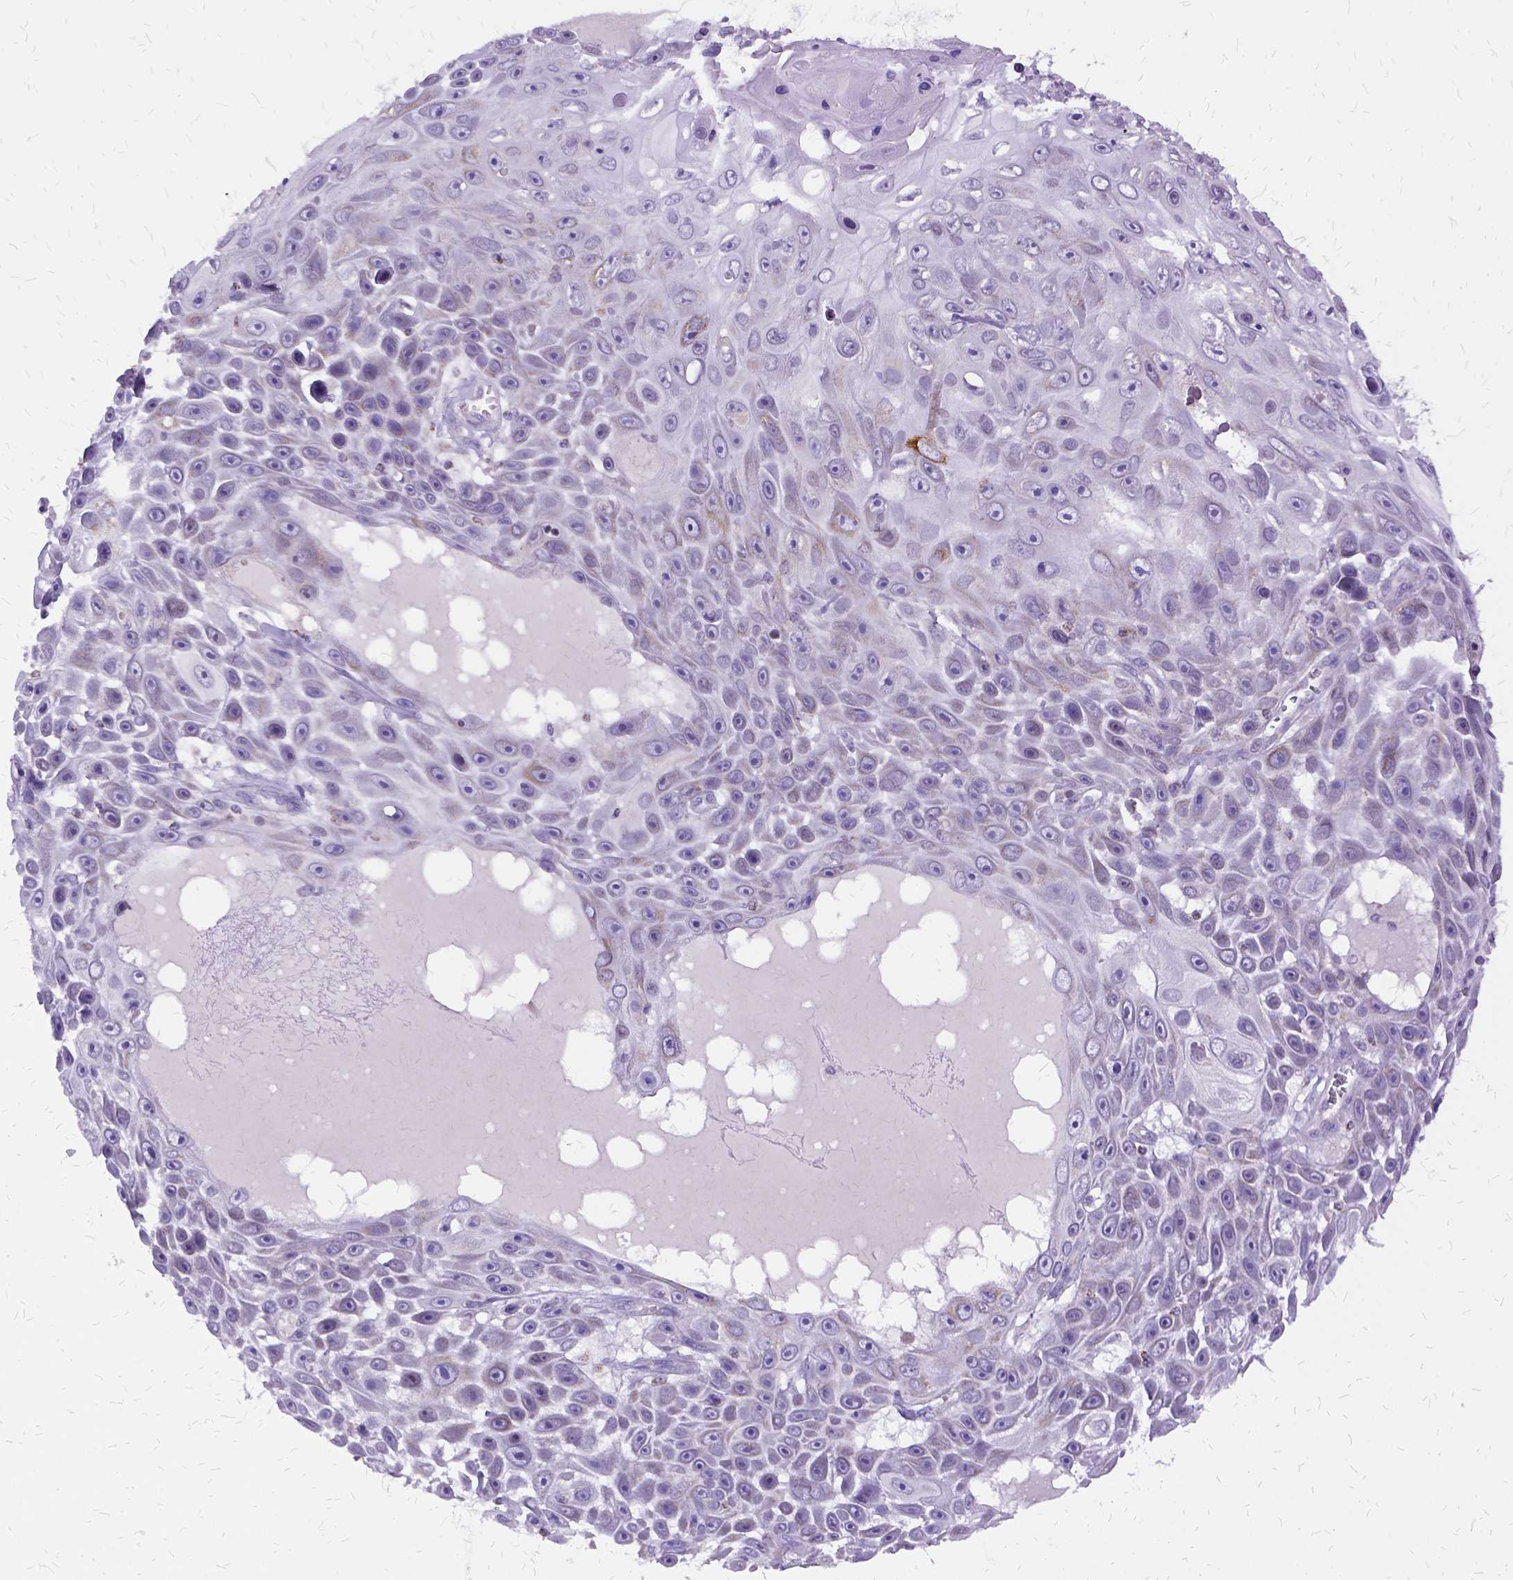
{"staining": {"intensity": "weak", "quantity": "<25%", "location": "cytoplasmic/membranous"}, "tissue": "skin cancer", "cell_type": "Tumor cells", "image_type": "cancer", "snomed": [{"axis": "morphology", "description": "Squamous cell carcinoma, NOS"}, {"axis": "topography", "description": "Skin"}], "caption": "The immunohistochemistry image has no significant staining in tumor cells of skin cancer tissue. The staining was performed using DAB to visualize the protein expression in brown, while the nuclei were stained in blue with hematoxylin (Magnification: 20x).", "gene": "OXCT1", "patient": {"sex": "male", "age": 82}}